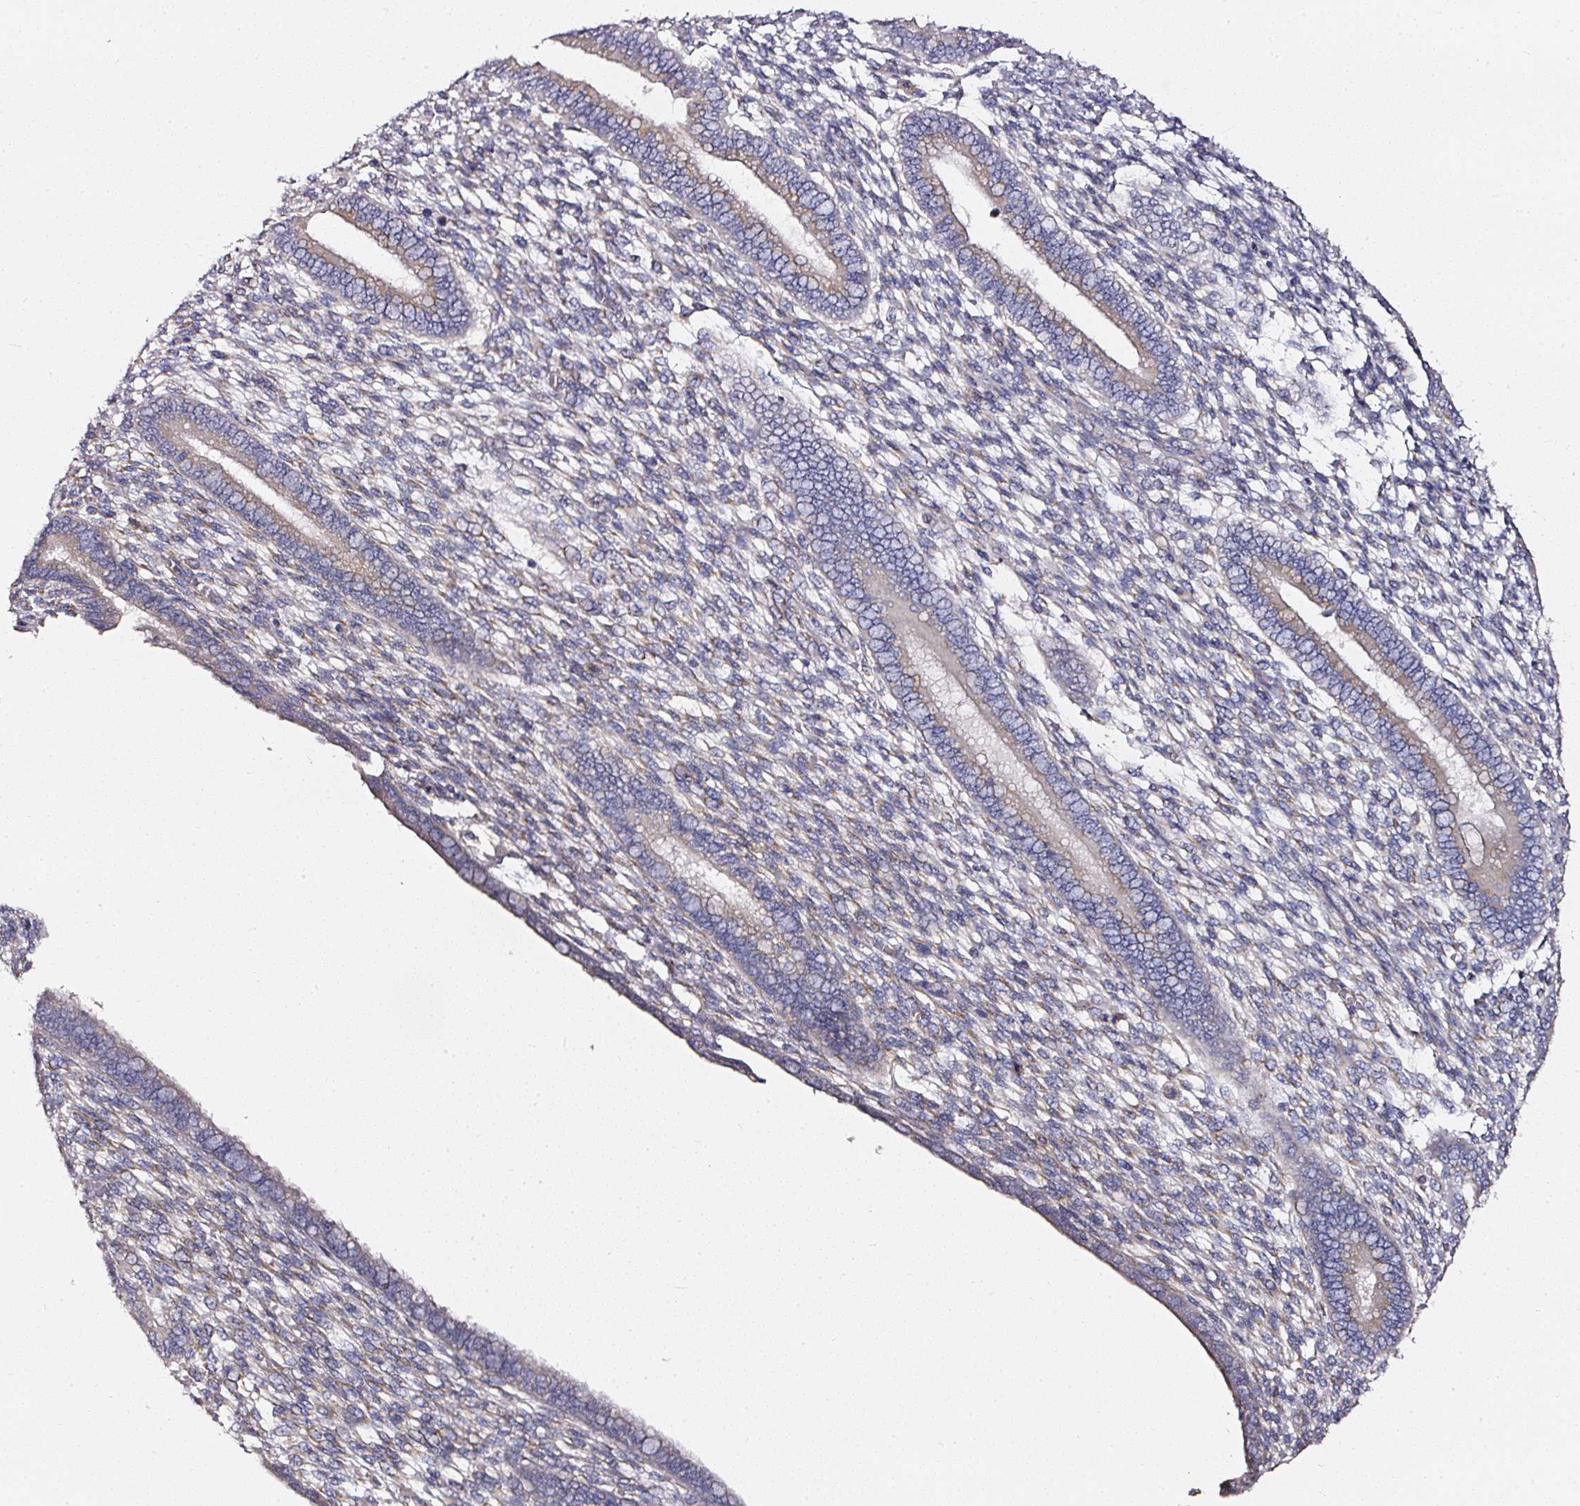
{"staining": {"intensity": "negative", "quantity": "none", "location": "none"}, "tissue": "endometrium", "cell_type": "Cells in endometrial stroma", "image_type": "normal", "snomed": [{"axis": "morphology", "description": "Normal tissue, NOS"}, {"axis": "topography", "description": "Endometrium"}], "caption": "Immunohistochemical staining of unremarkable human endometrium exhibits no significant positivity in cells in endometrial stroma.", "gene": "NTRK1", "patient": {"sex": "female", "age": 36}}